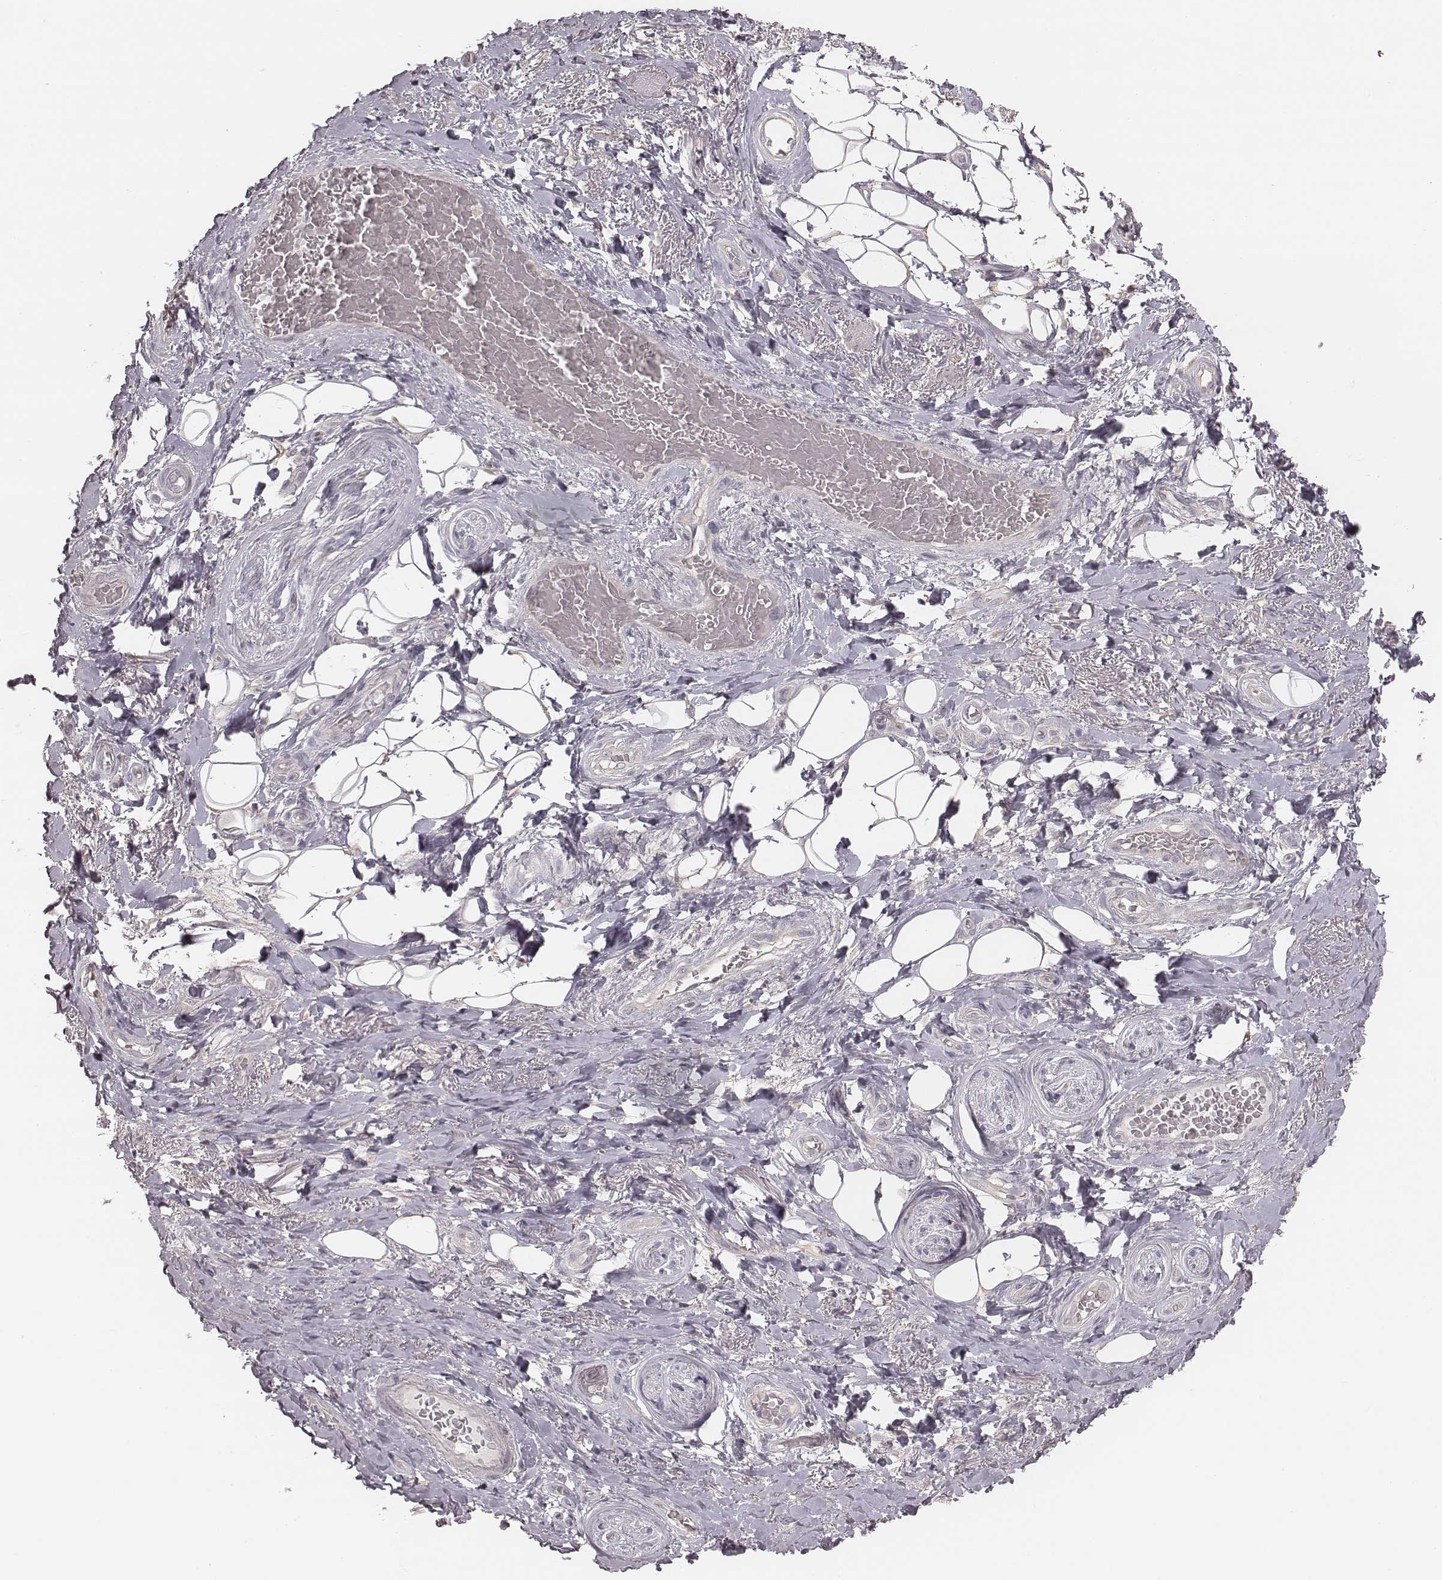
{"staining": {"intensity": "weak", "quantity": ">75%", "location": "cytoplasmic/membranous"}, "tissue": "adipose tissue", "cell_type": "Adipocytes", "image_type": "normal", "snomed": [{"axis": "morphology", "description": "Normal tissue, NOS"}, {"axis": "topography", "description": "Anal"}, {"axis": "topography", "description": "Peripheral nerve tissue"}], "caption": "Weak cytoplasmic/membranous protein positivity is seen in approximately >75% of adipocytes in adipose tissue. Using DAB (brown) and hematoxylin (blue) stains, captured at high magnification using brightfield microscopy.", "gene": "TDRD5", "patient": {"sex": "male", "age": 53}}